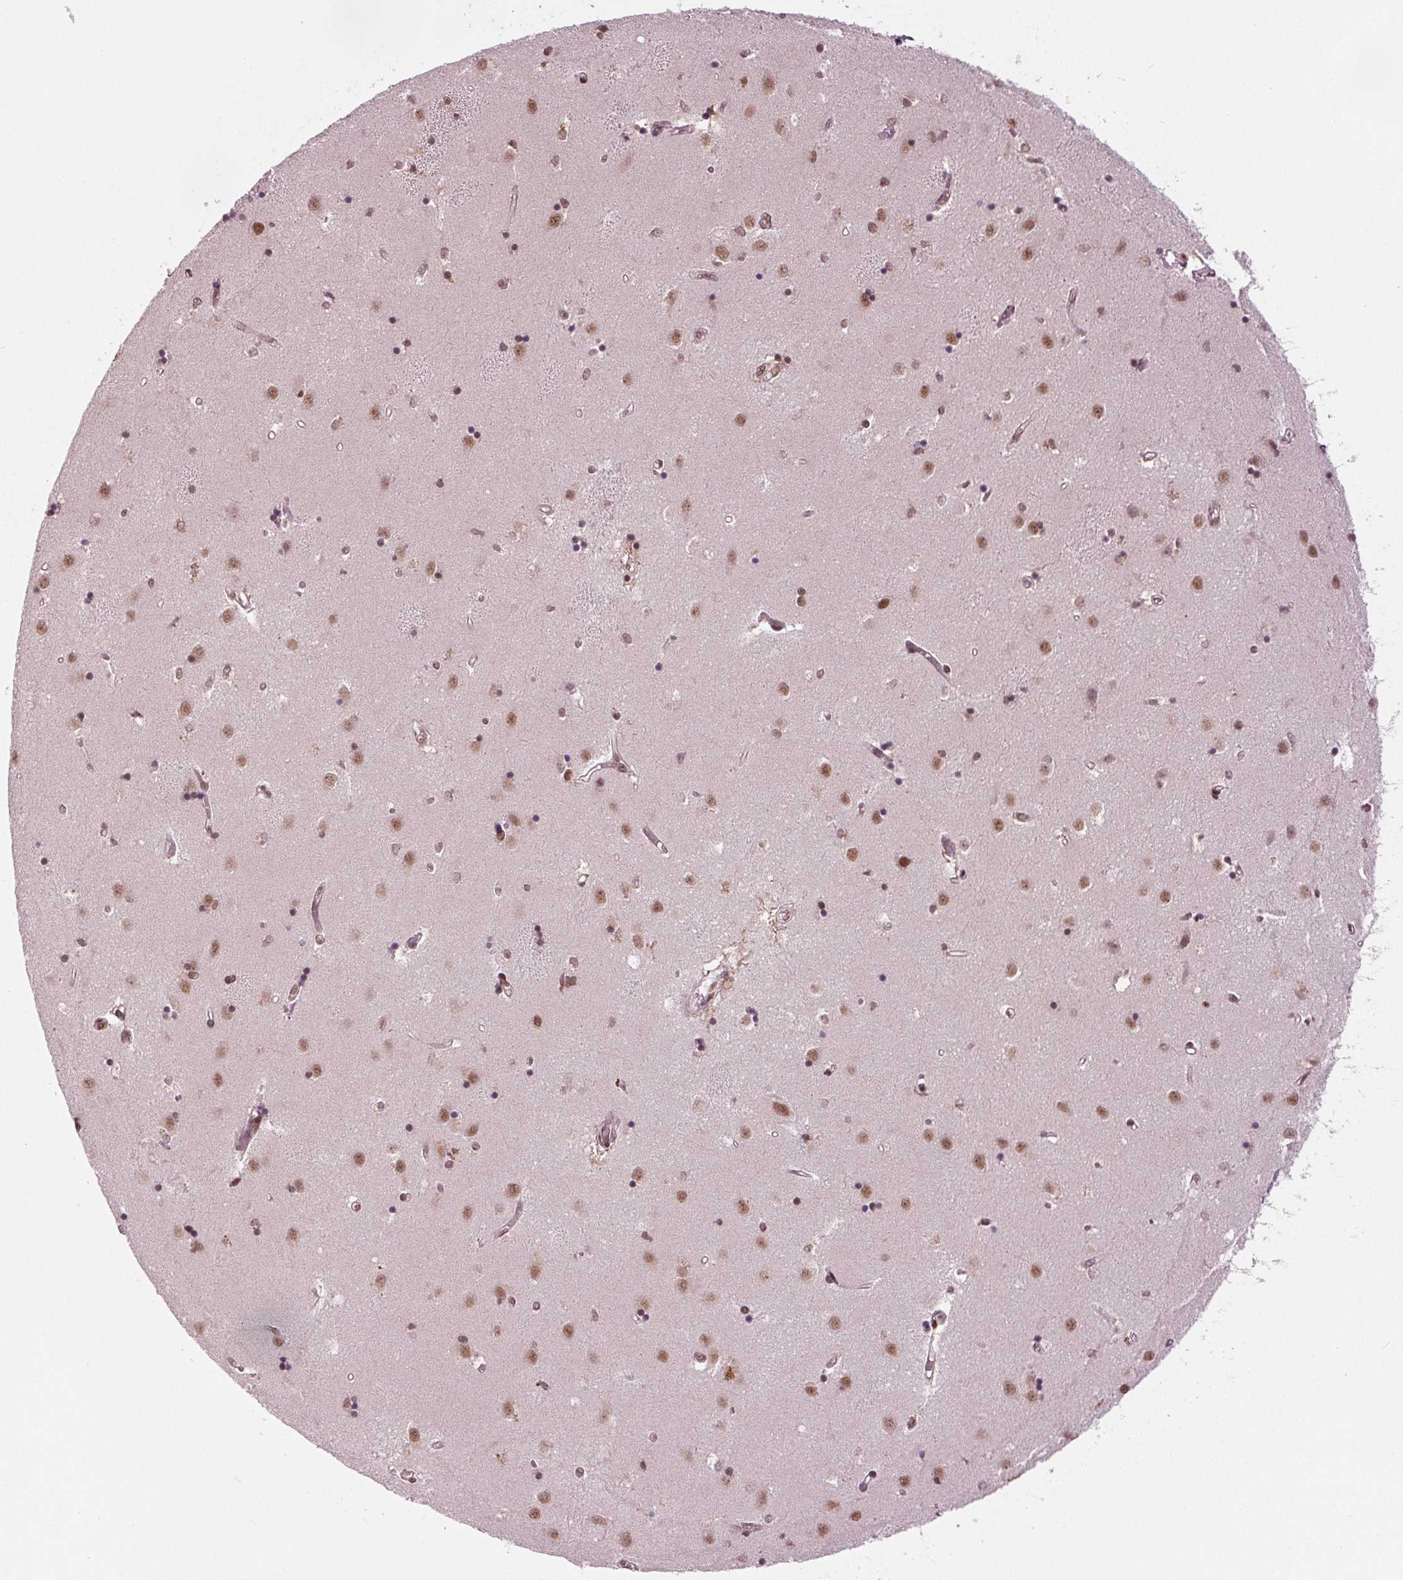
{"staining": {"intensity": "moderate", "quantity": "25%-75%", "location": "nuclear"}, "tissue": "caudate", "cell_type": "Glial cells", "image_type": "normal", "snomed": [{"axis": "morphology", "description": "Normal tissue, NOS"}, {"axis": "topography", "description": "Lateral ventricle wall"}], "caption": "This photomicrograph shows immunohistochemistry (IHC) staining of benign caudate, with medium moderate nuclear positivity in approximately 25%-75% of glial cells.", "gene": "LSM2", "patient": {"sex": "male", "age": 54}}